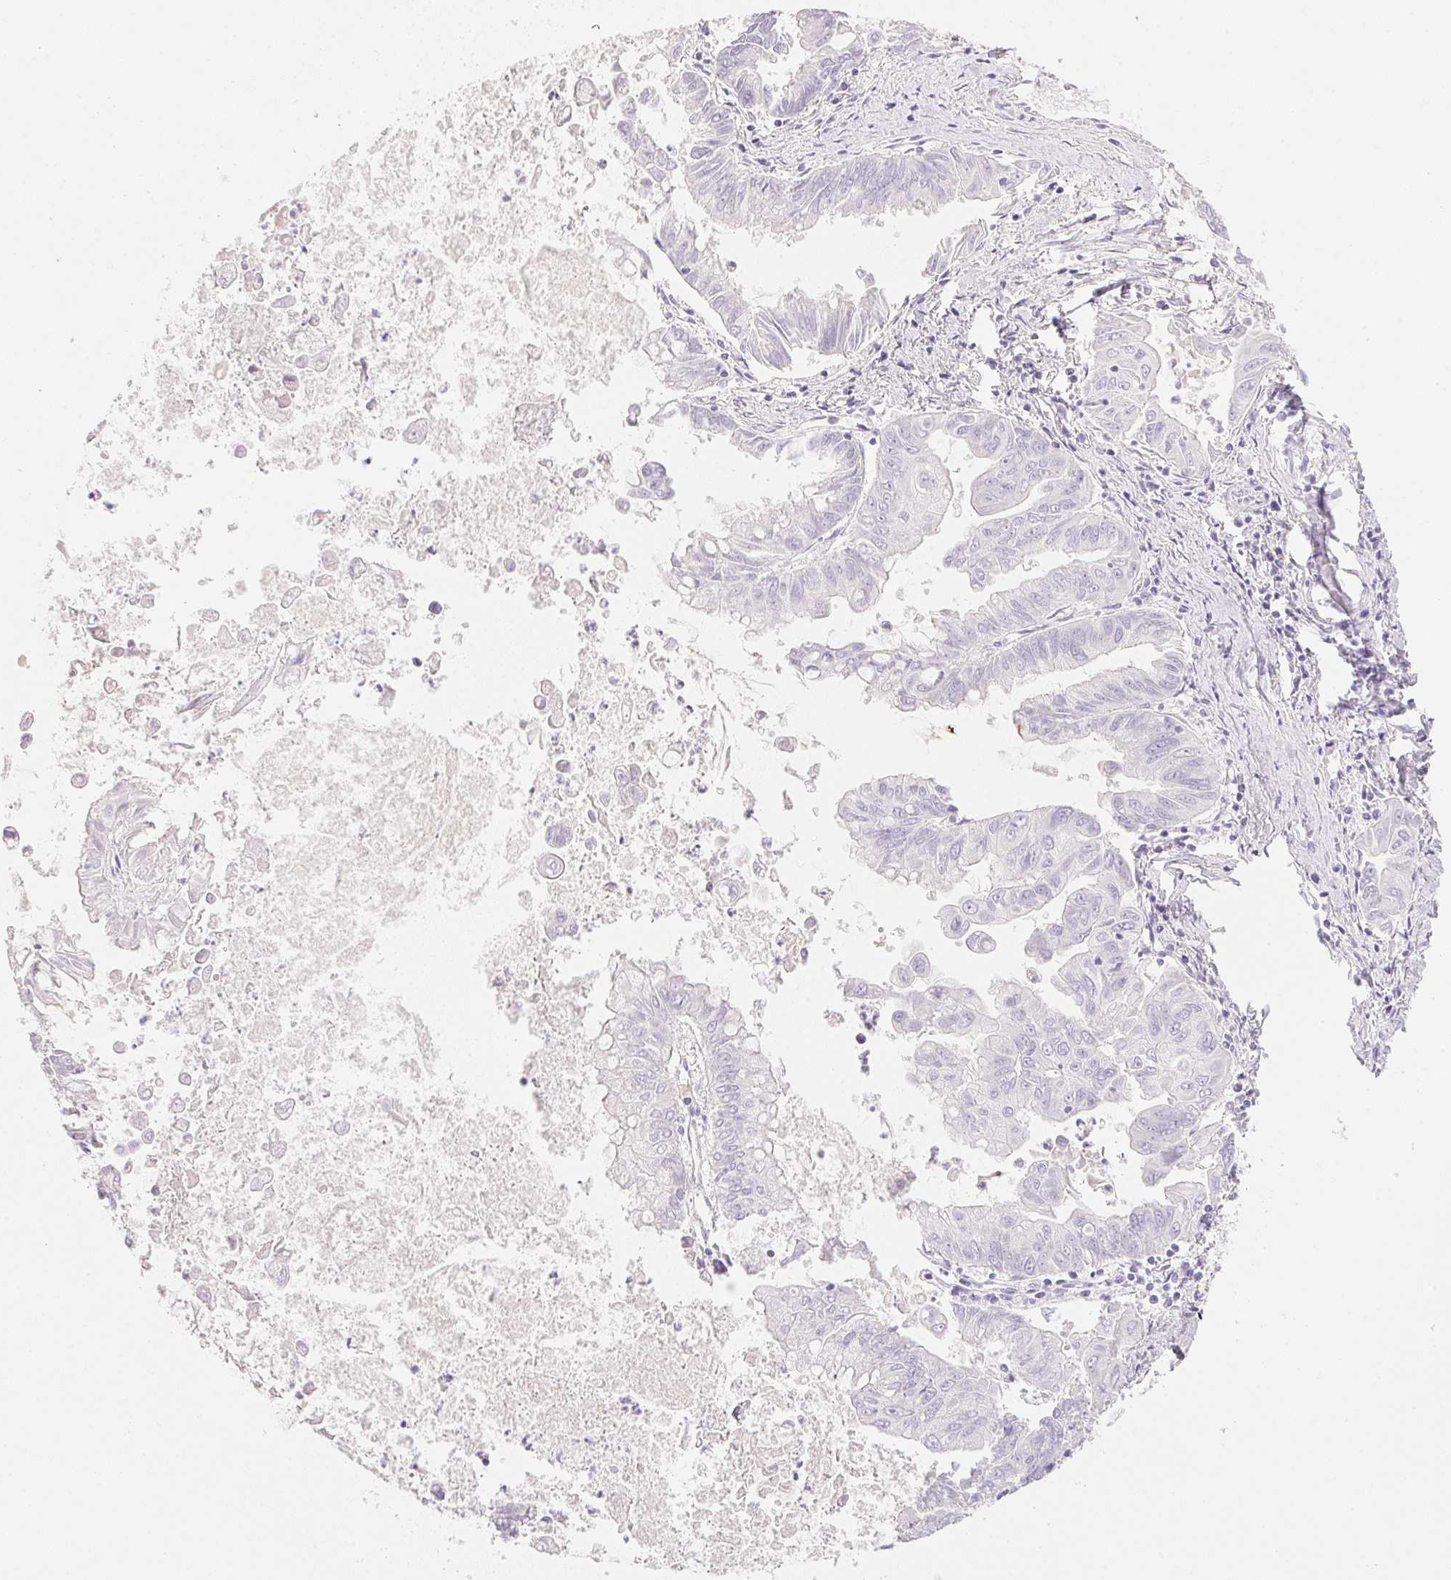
{"staining": {"intensity": "negative", "quantity": "none", "location": "none"}, "tissue": "stomach cancer", "cell_type": "Tumor cells", "image_type": "cancer", "snomed": [{"axis": "morphology", "description": "Adenocarcinoma, NOS"}, {"axis": "topography", "description": "Stomach, upper"}], "caption": "The immunohistochemistry (IHC) photomicrograph has no significant expression in tumor cells of stomach cancer tissue.", "gene": "ACP3", "patient": {"sex": "male", "age": 80}}